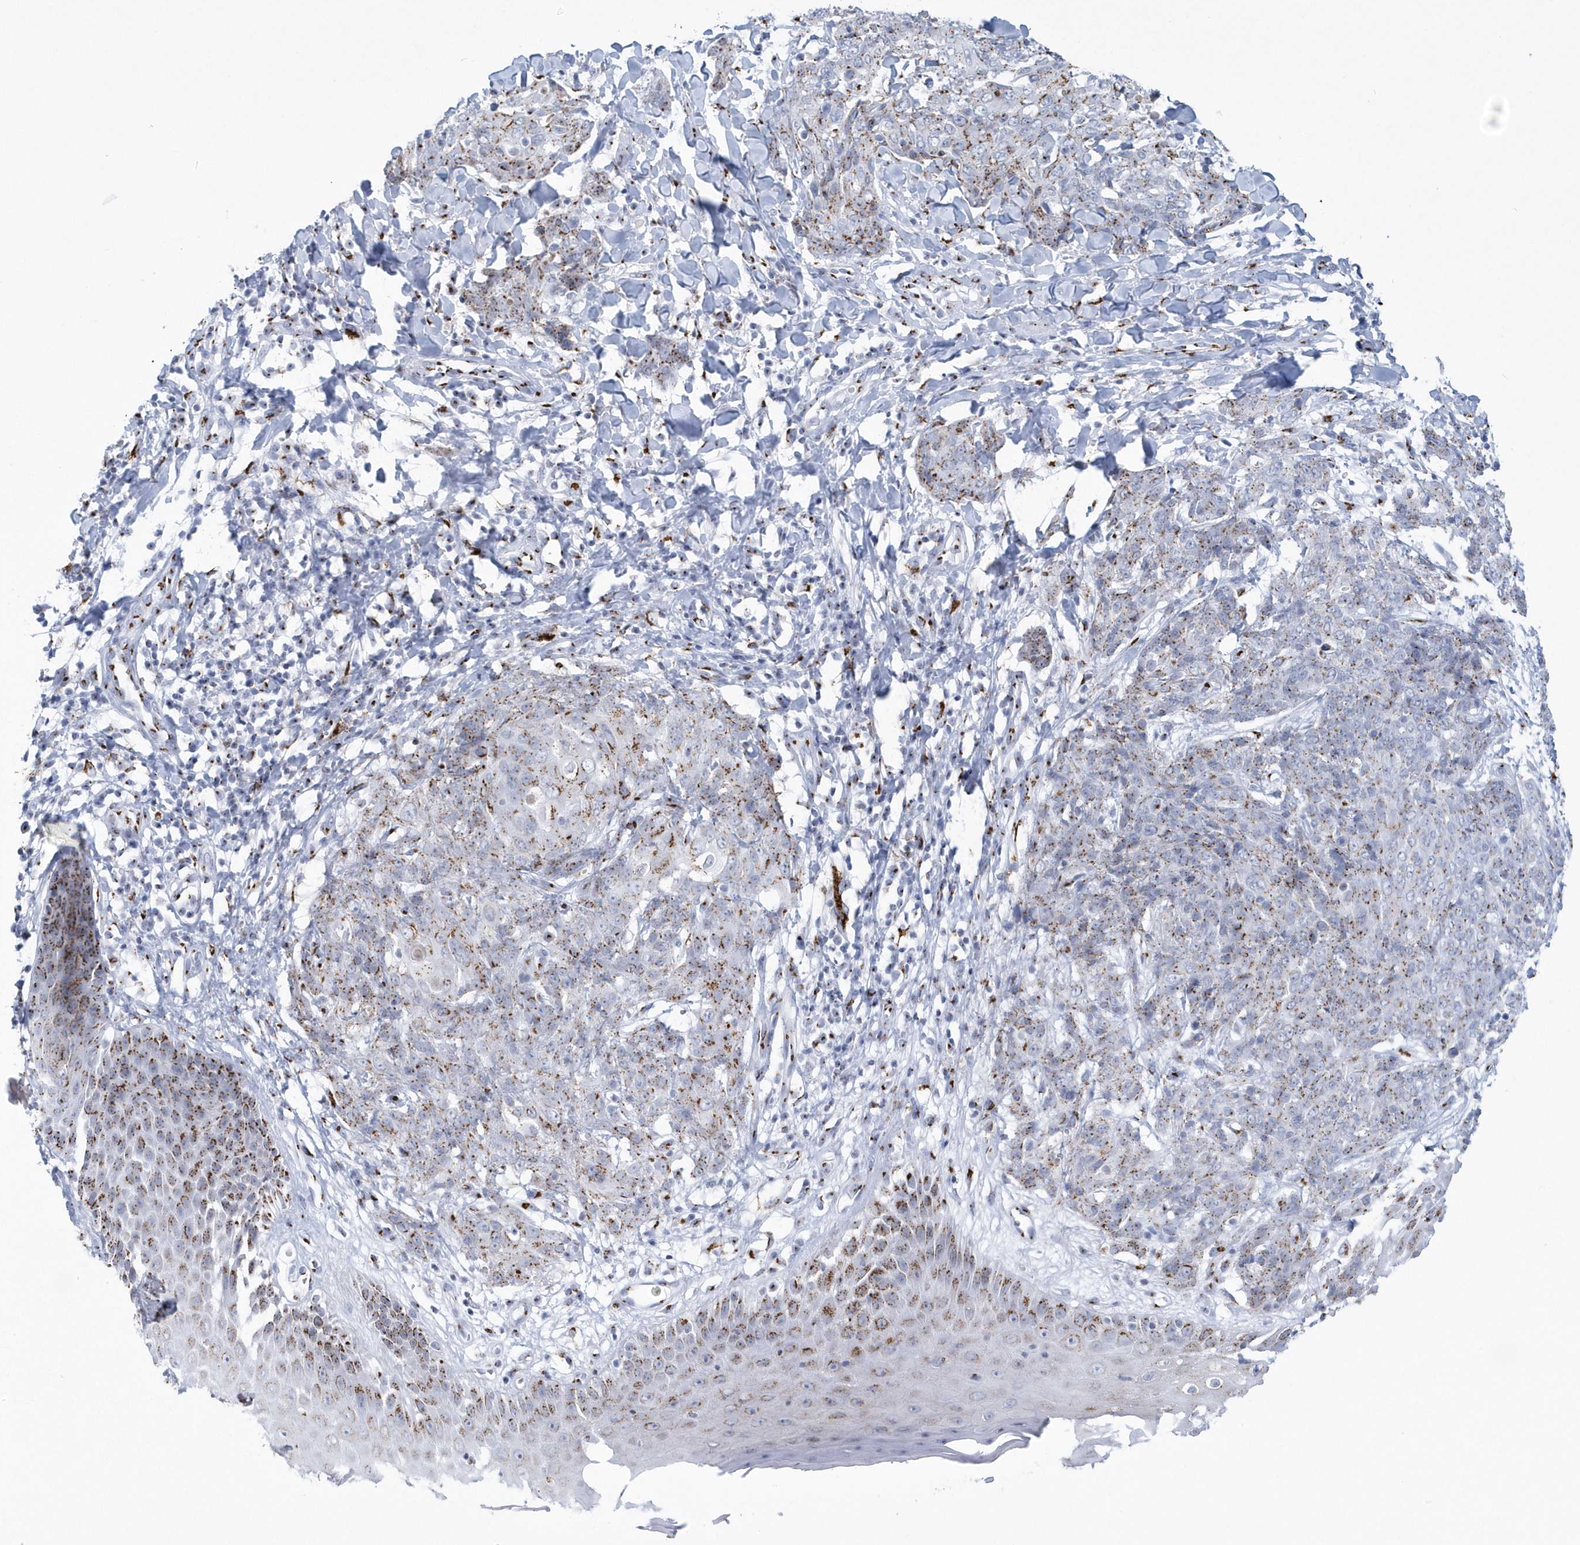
{"staining": {"intensity": "moderate", "quantity": "25%-75%", "location": "cytoplasmic/membranous"}, "tissue": "skin cancer", "cell_type": "Tumor cells", "image_type": "cancer", "snomed": [{"axis": "morphology", "description": "Squamous cell carcinoma, NOS"}, {"axis": "topography", "description": "Skin"}, {"axis": "topography", "description": "Vulva"}], "caption": "Skin cancer (squamous cell carcinoma) stained with a protein marker displays moderate staining in tumor cells.", "gene": "SLX9", "patient": {"sex": "female", "age": 85}}